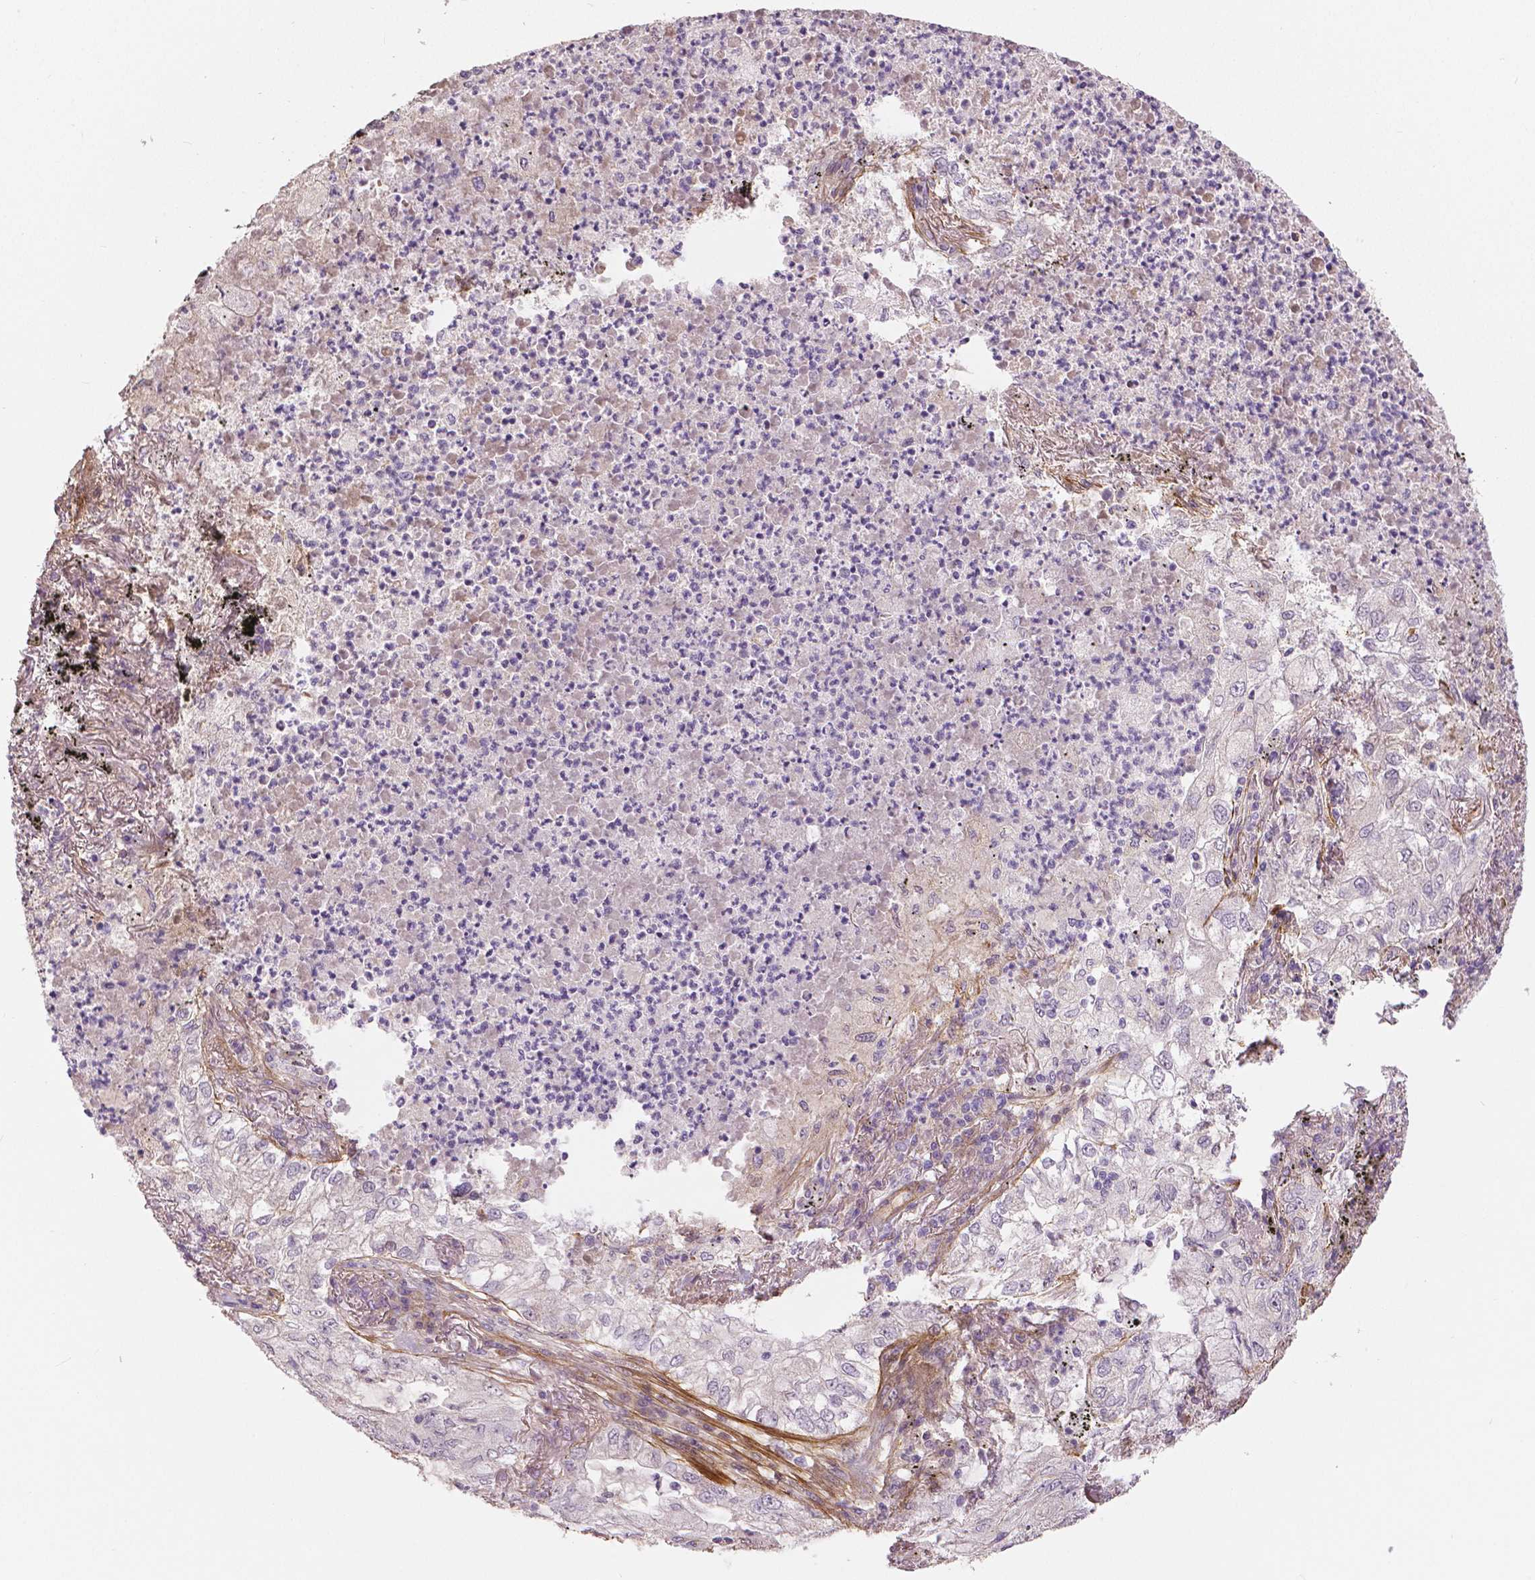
{"staining": {"intensity": "negative", "quantity": "none", "location": "none"}, "tissue": "lung cancer", "cell_type": "Tumor cells", "image_type": "cancer", "snomed": [{"axis": "morphology", "description": "Adenocarcinoma, NOS"}, {"axis": "topography", "description": "Lung"}], "caption": "Human adenocarcinoma (lung) stained for a protein using immunohistochemistry (IHC) displays no positivity in tumor cells.", "gene": "FLT1", "patient": {"sex": "female", "age": 73}}